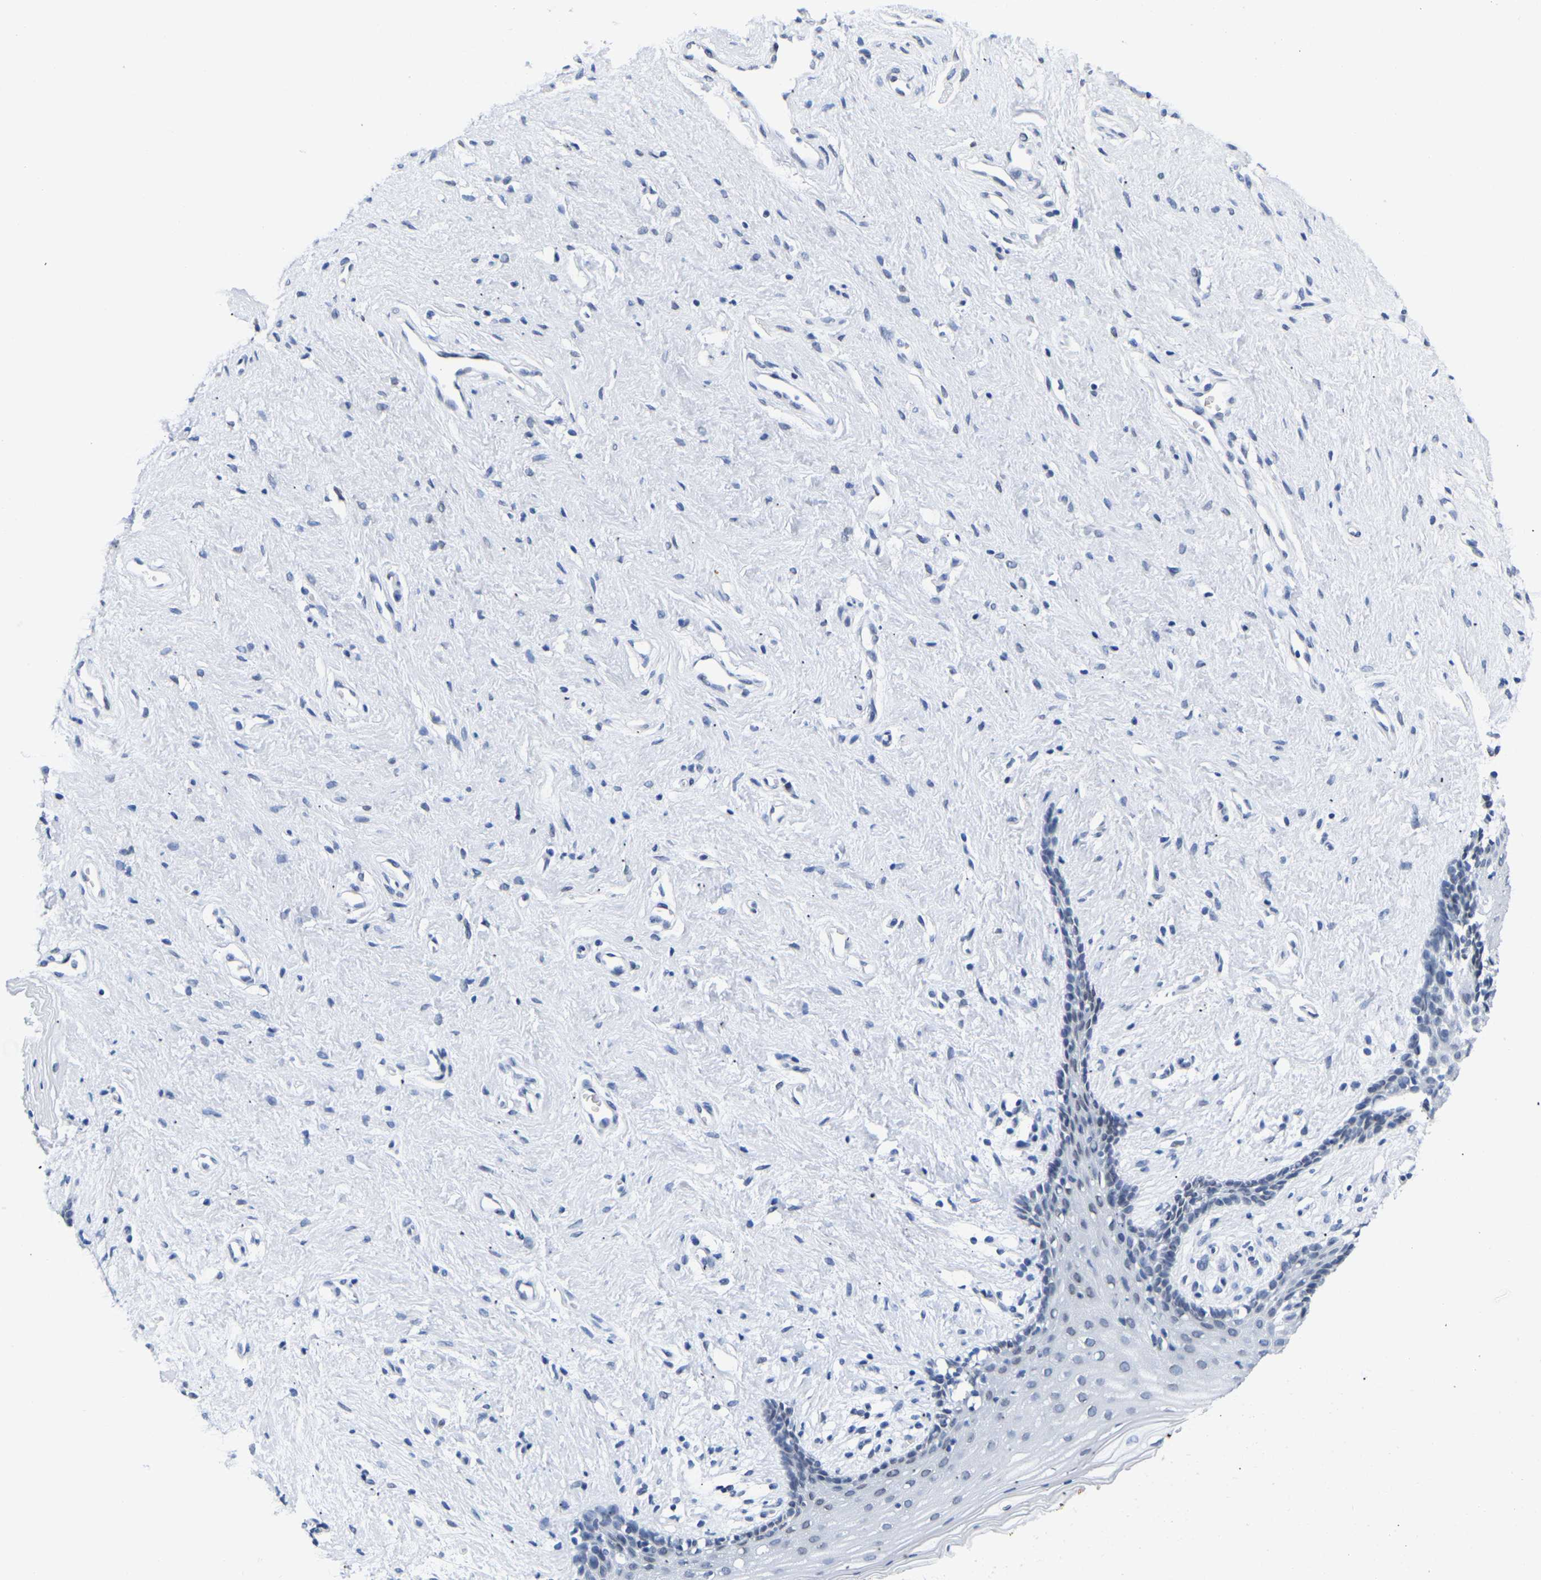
{"staining": {"intensity": "weak", "quantity": "<25%", "location": "nuclear"}, "tissue": "vagina", "cell_type": "Squamous epithelial cells", "image_type": "normal", "snomed": [{"axis": "morphology", "description": "Normal tissue, NOS"}, {"axis": "topography", "description": "Vagina"}], "caption": "IHC histopathology image of normal human vagina stained for a protein (brown), which exhibits no staining in squamous epithelial cells.", "gene": "UPK3A", "patient": {"sex": "female", "age": 44}}